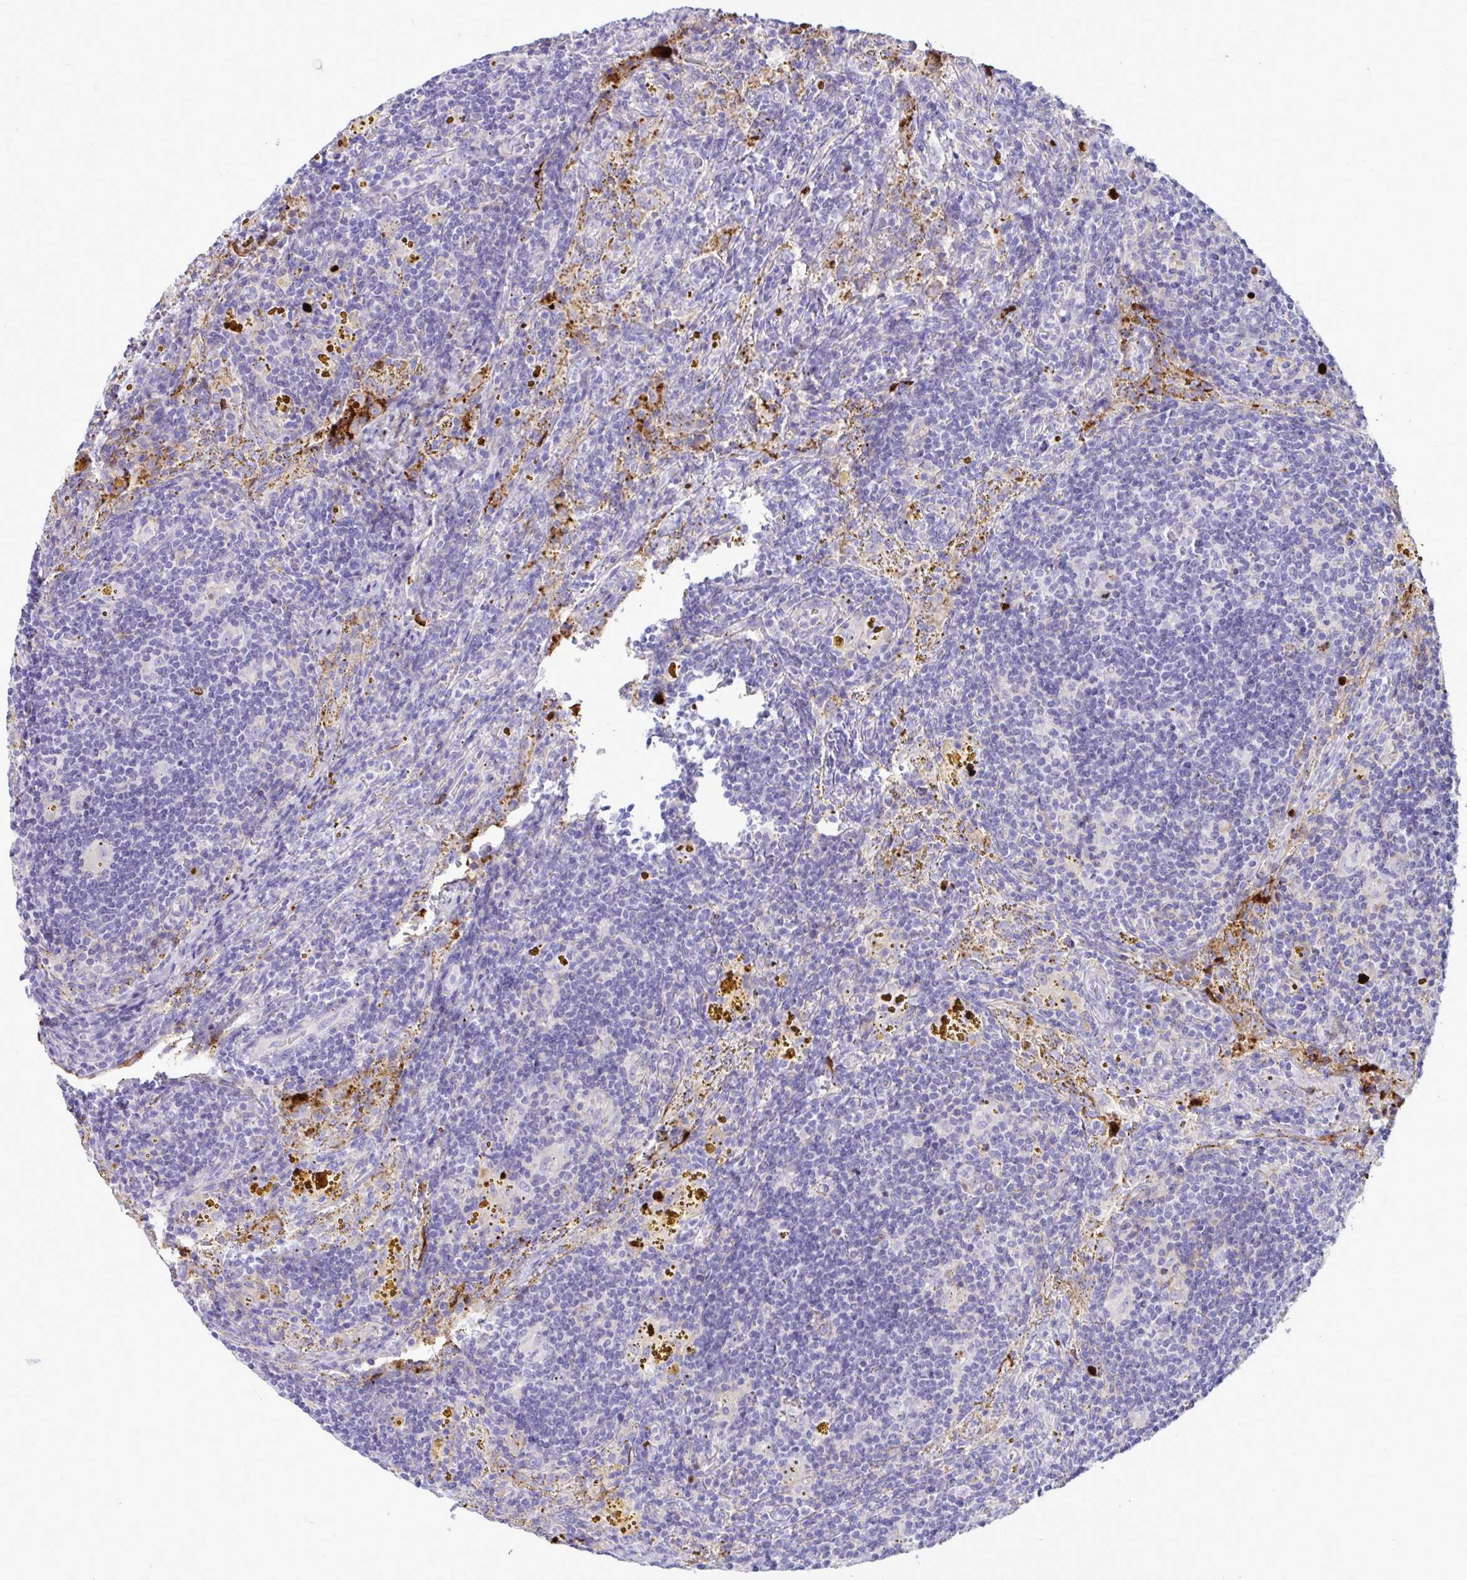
{"staining": {"intensity": "negative", "quantity": "none", "location": "none"}, "tissue": "lymphoma", "cell_type": "Tumor cells", "image_type": "cancer", "snomed": [{"axis": "morphology", "description": "Malignant lymphoma, non-Hodgkin's type, Low grade"}, {"axis": "topography", "description": "Spleen"}], "caption": "Photomicrograph shows no significant protein expression in tumor cells of lymphoma.", "gene": "F2", "patient": {"sex": "female", "age": 70}}